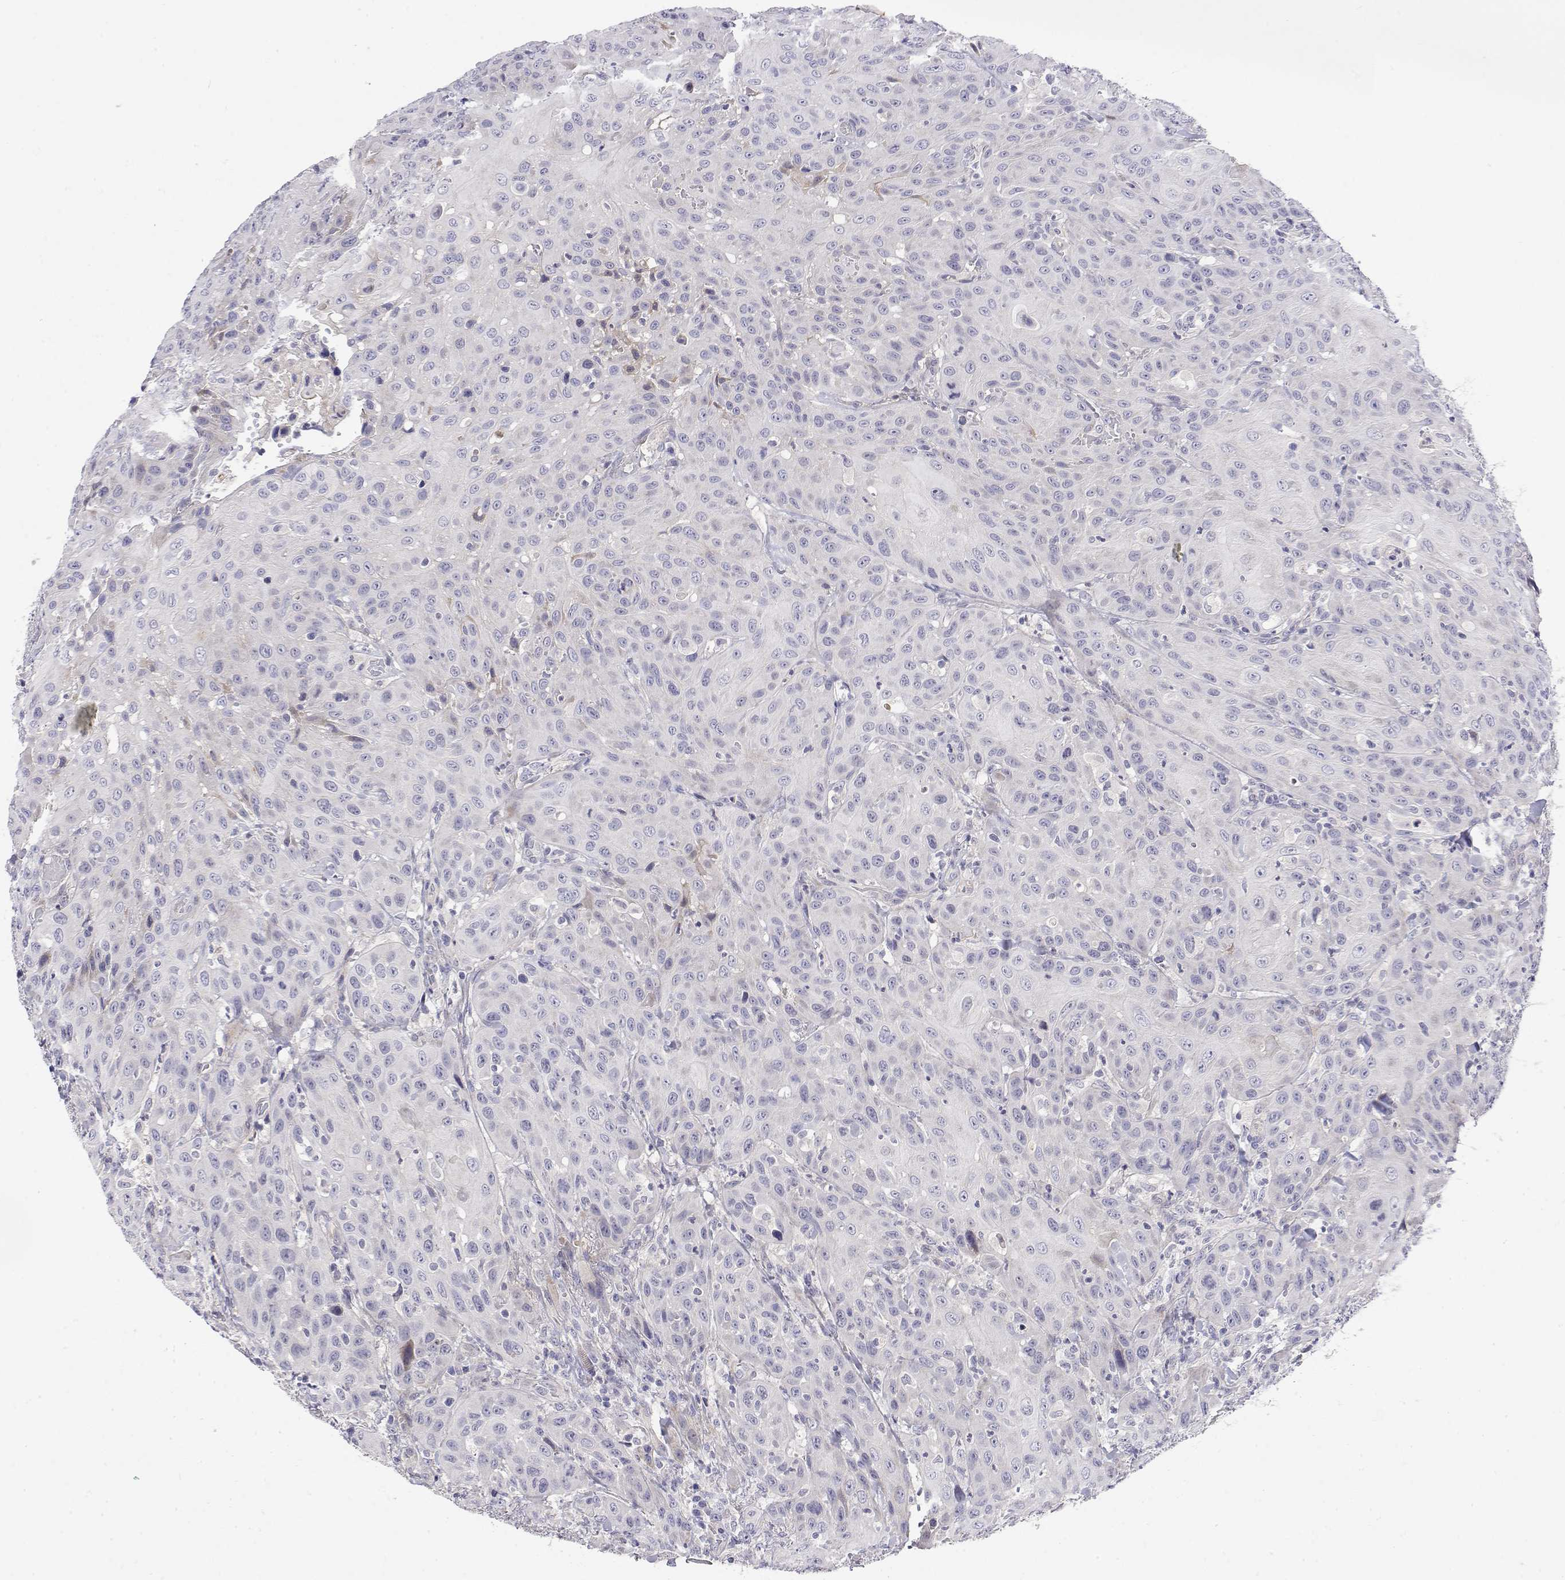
{"staining": {"intensity": "negative", "quantity": "none", "location": "none"}, "tissue": "head and neck cancer", "cell_type": "Tumor cells", "image_type": "cancer", "snomed": [{"axis": "morphology", "description": "Normal tissue, NOS"}, {"axis": "morphology", "description": "Squamous cell carcinoma, NOS"}, {"axis": "topography", "description": "Oral tissue"}, {"axis": "topography", "description": "Tounge, NOS"}, {"axis": "topography", "description": "Head-Neck"}], "caption": "Immunohistochemistry photomicrograph of head and neck cancer stained for a protein (brown), which demonstrates no expression in tumor cells. Brightfield microscopy of IHC stained with DAB (brown) and hematoxylin (blue), captured at high magnification.", "gene": "GGACT", "patient": {"sex": "male", "age": 62}}